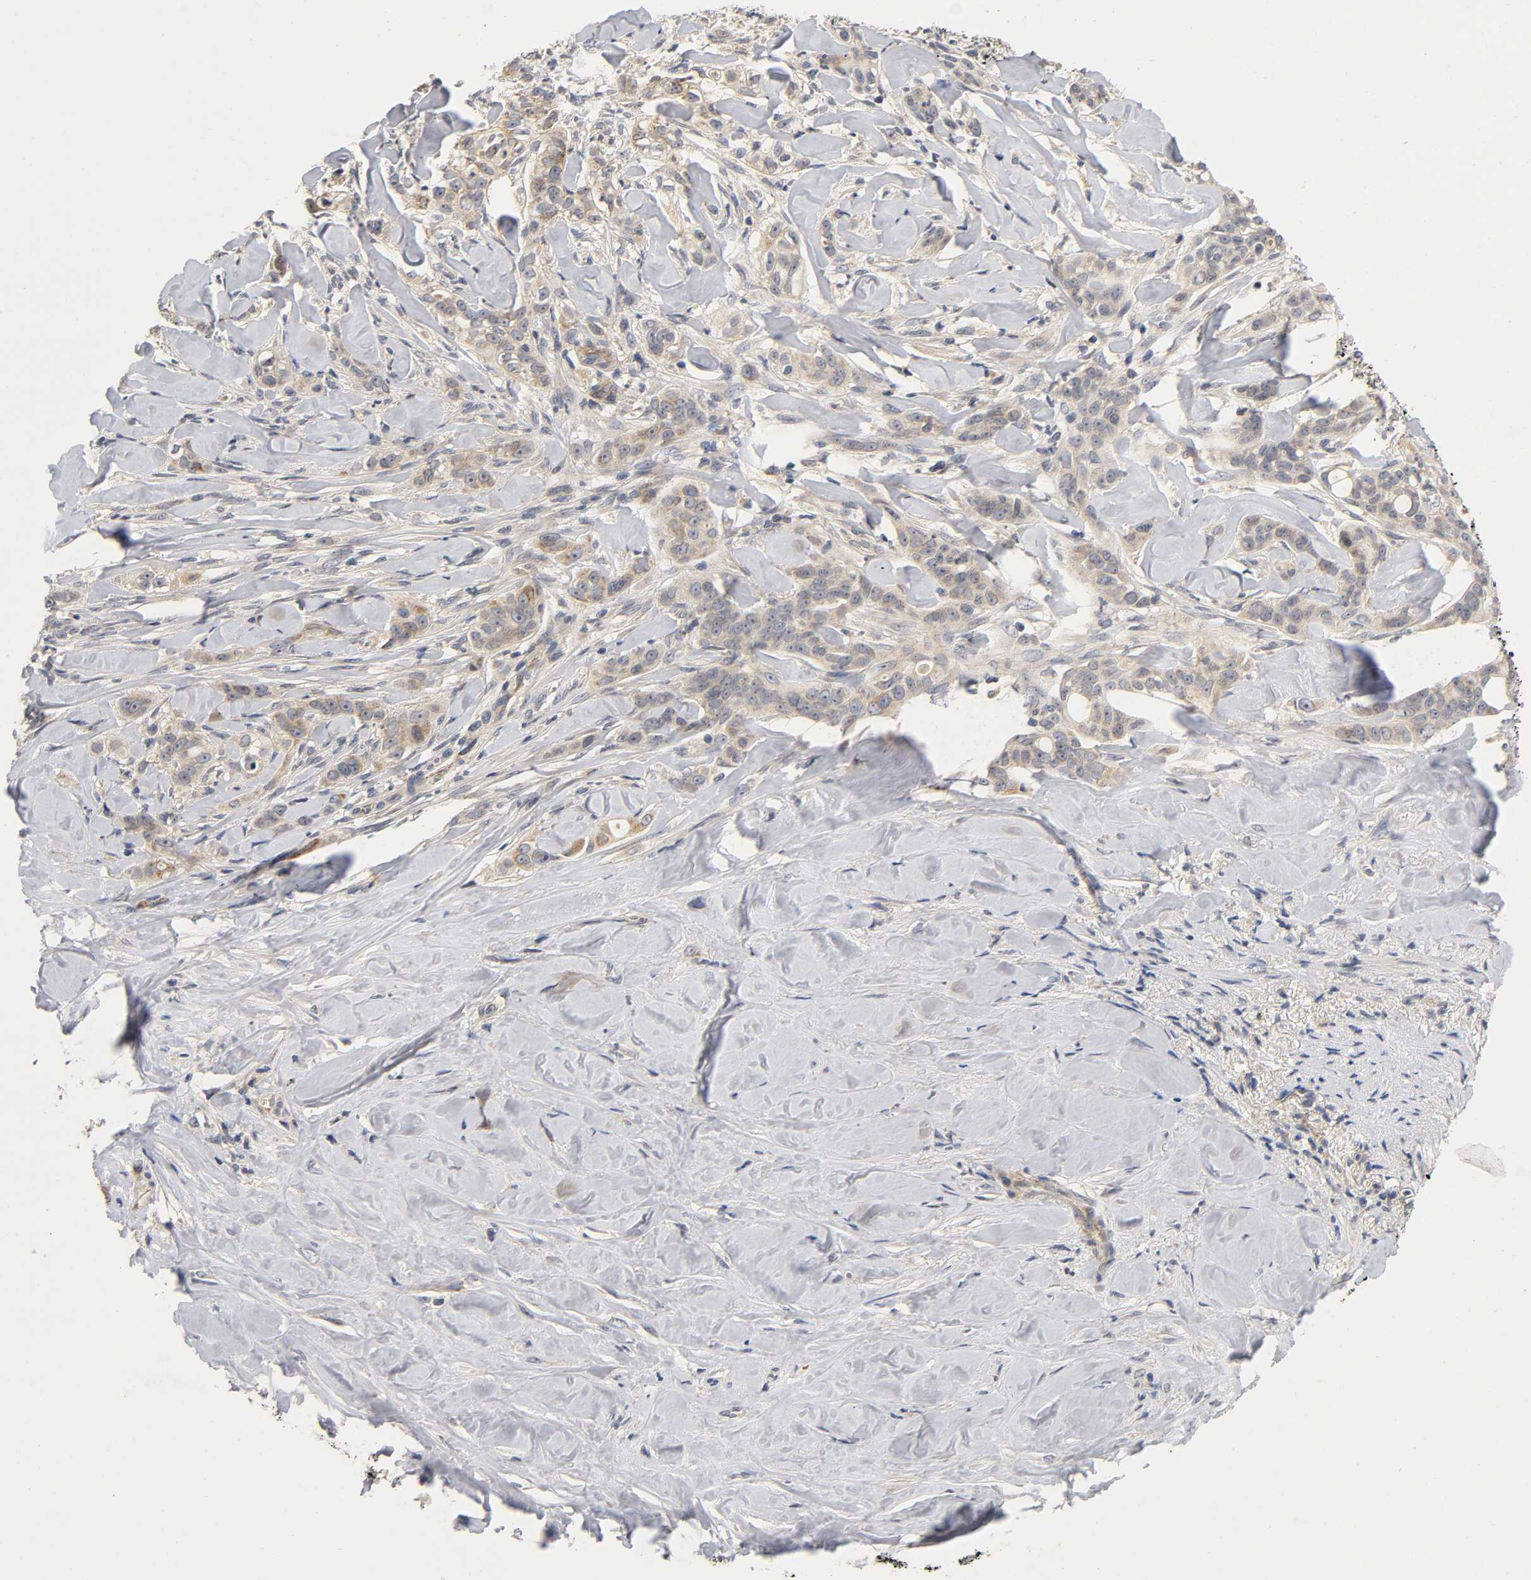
{"staining": {"intensity": "weak", "quantity": ">75%", "location": "cytoplasmic/membranous"}, "tissue": "liver cancer", "cell_type": "Tumor cells", "image_type": "cancer", "snomed": [{"axis": "morphology", "description": "Cholangiocarcinoma"}, {"axis": "topography", "description": "Liver"}], "caption": "Protein staining of cholangiocarcinoma (liver) tissue exhibits weak cytoplasmic/membranous positivity in approximately >75% of tumor cells.", "gene": "NRP1", "patient": {"sex": "female", "age": 67}}